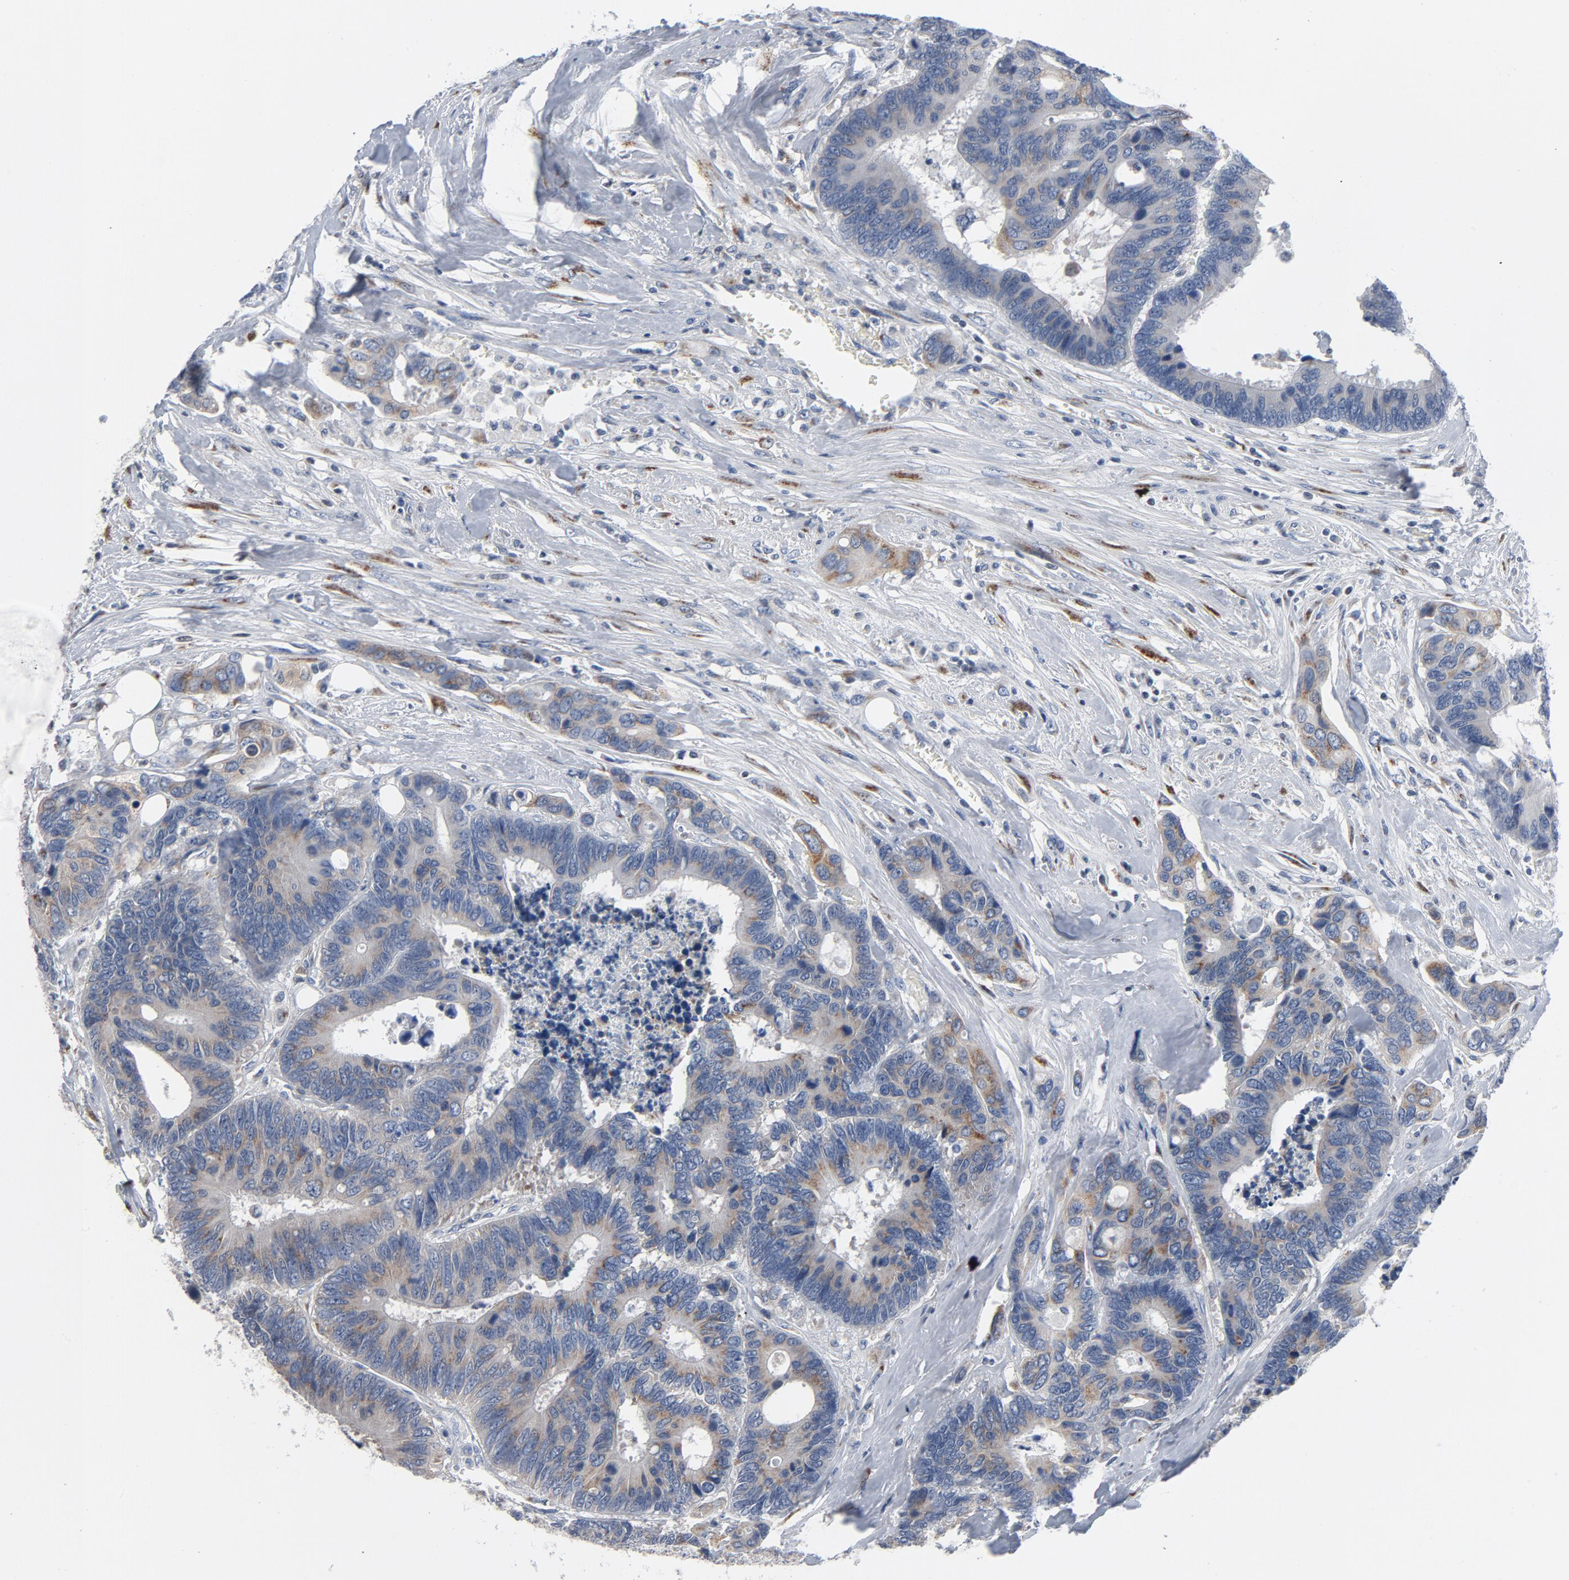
{"staining": {"intensity": "moderate", "quantity": "25%-75%", "location": "cytoplasmic/membranous"}, "tissue": "colorectal cancer", "cell_type": "Tumor cells", "image_type": "cancer", "snomed": [{"axis": "morphology", "description": "Adenocarcinoma, NOS"}, {"axis": "topography", "description": "Rectum"}], "caption": "Immunohistochemistry (IHC) staining of colorectal adenocarcinoma, which demonstrates medium levels of moderate cytoplasmic/membranous expression in about 25%-75% of tumor cells indicating moderate cytoplasmic/membranous protein staining. The staining was performed using DAB (brown) for protein detection and nuclei were counterstained in hematoxylin (blue).", "gene": "YIPF6", "patient": {"sex": "male", "age": 55}}